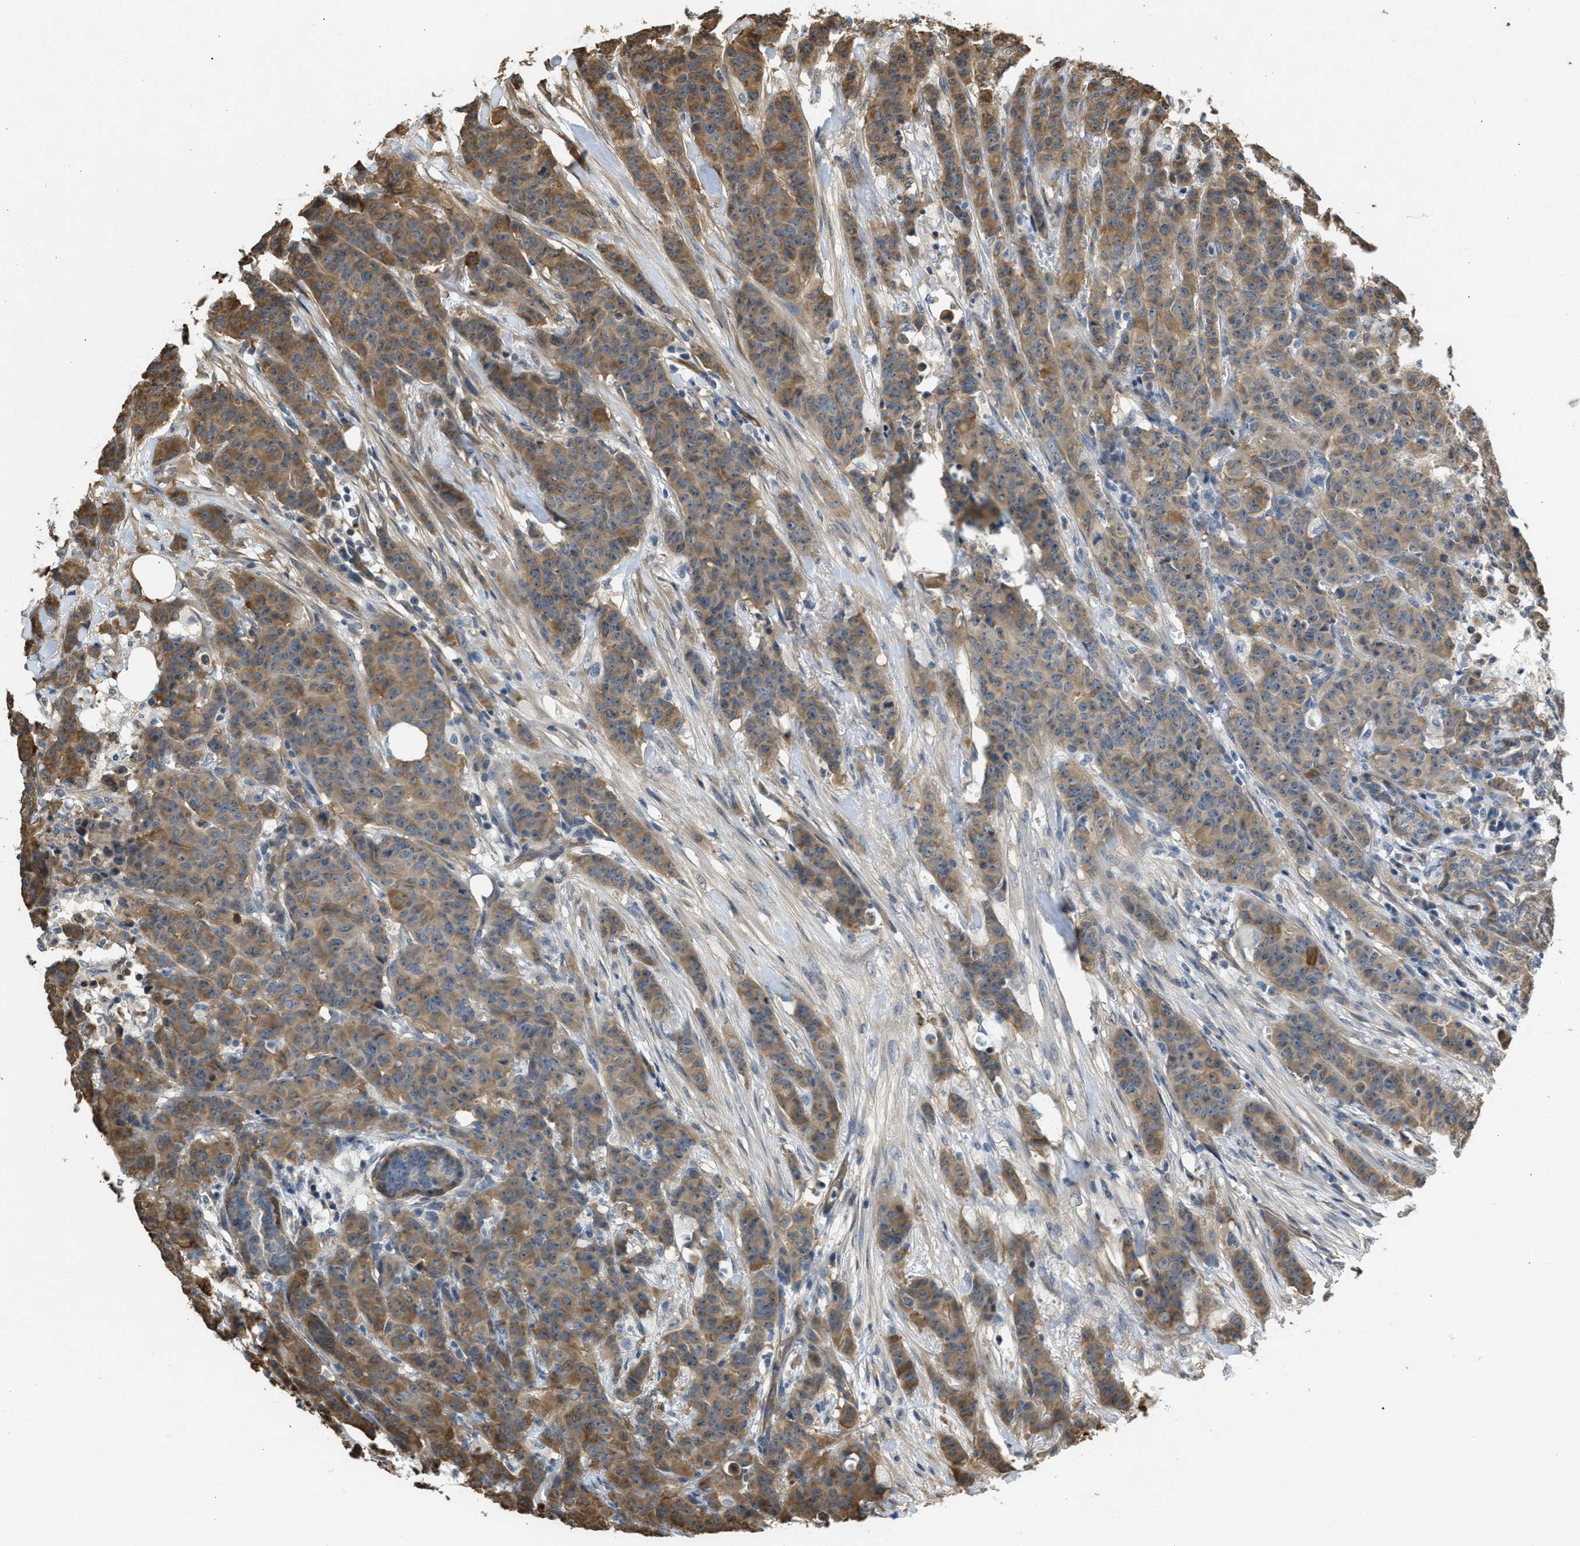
{"staining": {"intensity": "moderate", "quantity": ">75%", "location": "cytoplasmic/membranous"}, "tissue": "breast cancer", "cell_type": "Tumor cells", "image_type": "cancer", "snomed": [{"axis": "morphology", "description": "Normal tissue, NOS"}, {"axis": "morphology", "description": "Duct carcinoma"}, {"axis": "topography", "description": "Breast"}], "caption": "Protein staining of breast cancer tissue displays moderate cytoplasmic/membranous expression in about >75% of tumor cells.", "gene": "BAG3", "patient": {"sex": "female", "age": 40}}